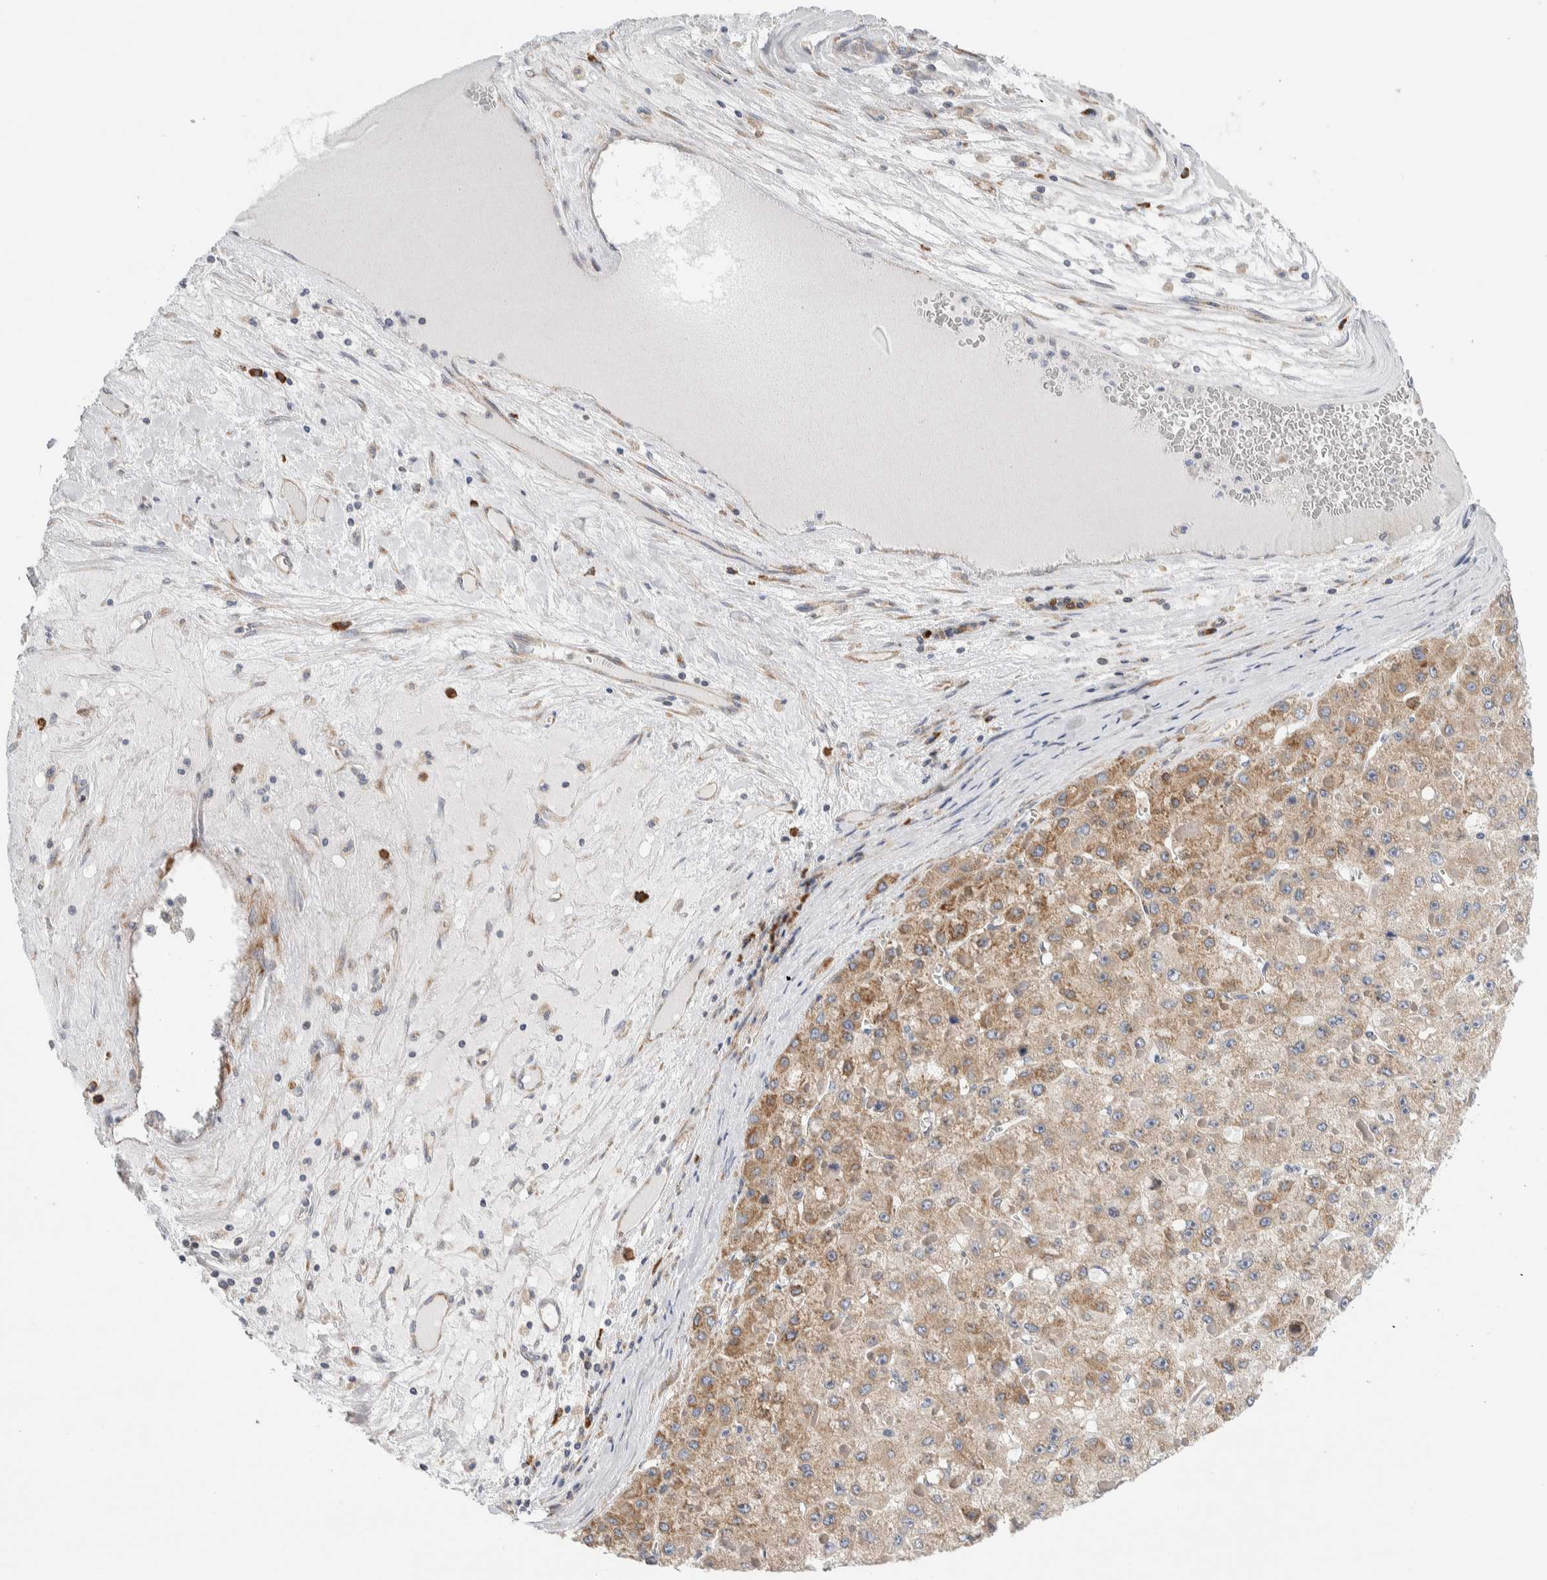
{"staining": {"intensity": "moderate", "quantity": ">75%", "location": "cytoplasmic/membranous"}, "tissue": "liver cancer", "cell_type": "Tumor cells", "image_type": "cancer", "snomed": [{"axis": "morphology", "description": "Carcinoma, Hepatocellular, NOS"}, {"axis": "topography", "description": "Liver"}], "caption": "Liver hepatocellular carcinoma tissue exhibits moderate cytoplasmic/membranous expression in about >75% of tumor cells", "gene": "RACK1", "patient": {"sex": "female", "age": 73}}